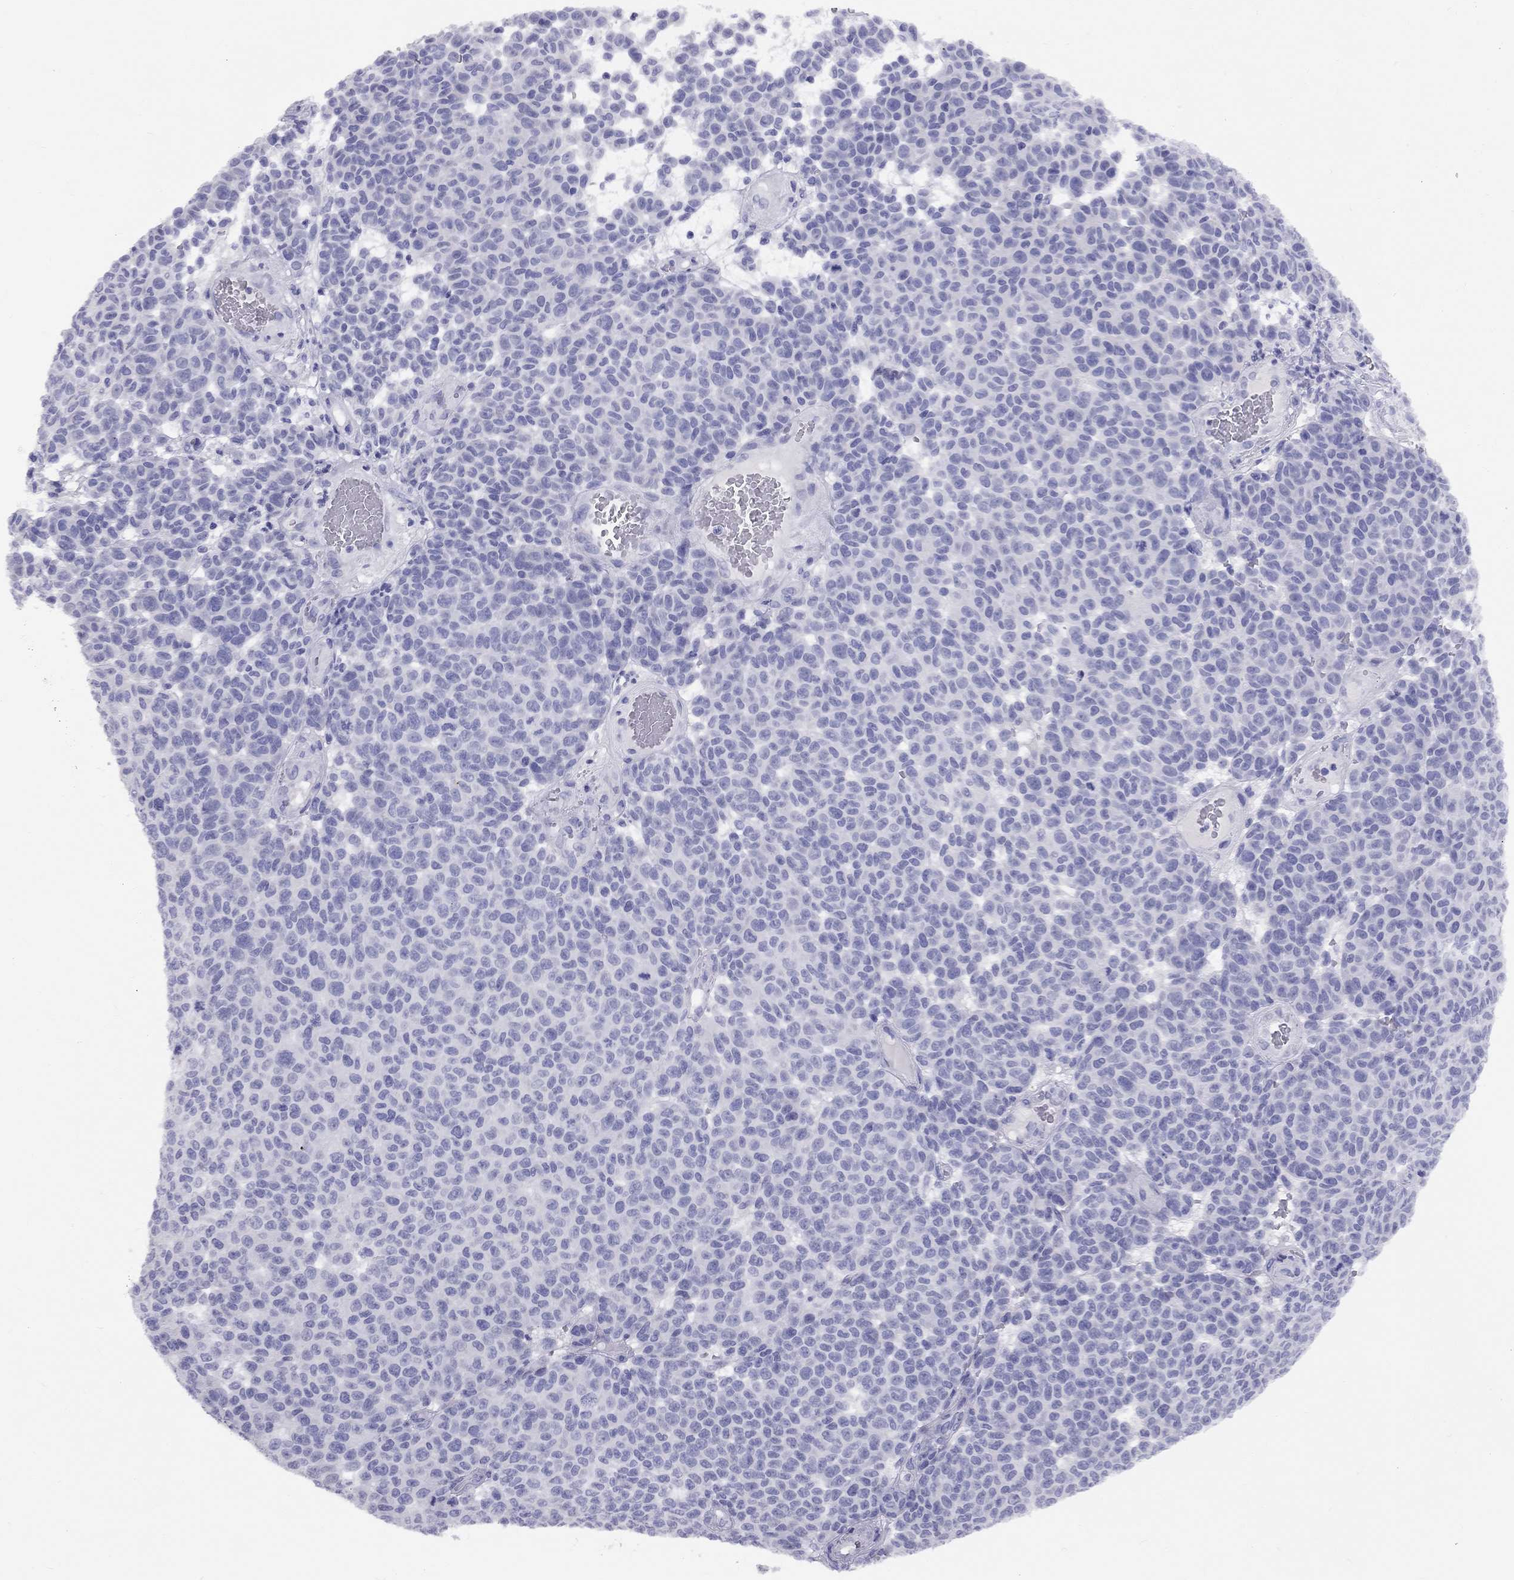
{"staining": {"intensity": "negative", "quantity": "none", "location": "none"}, "tissue": "melanoma", "cell_type": "Tumor cells", "image_type": "cancer", "snomed": [{"axis": "morphology", "description": "Malignant melanoma, NOS"}, {"axis": "topography", "description": "Skin"}], "caption": "Melanoma was stained to show a protein in brown. There is no significant expression in tumor cells.", "gene": "FSCN3", "patient": {"sex": "male", "age": 59}}